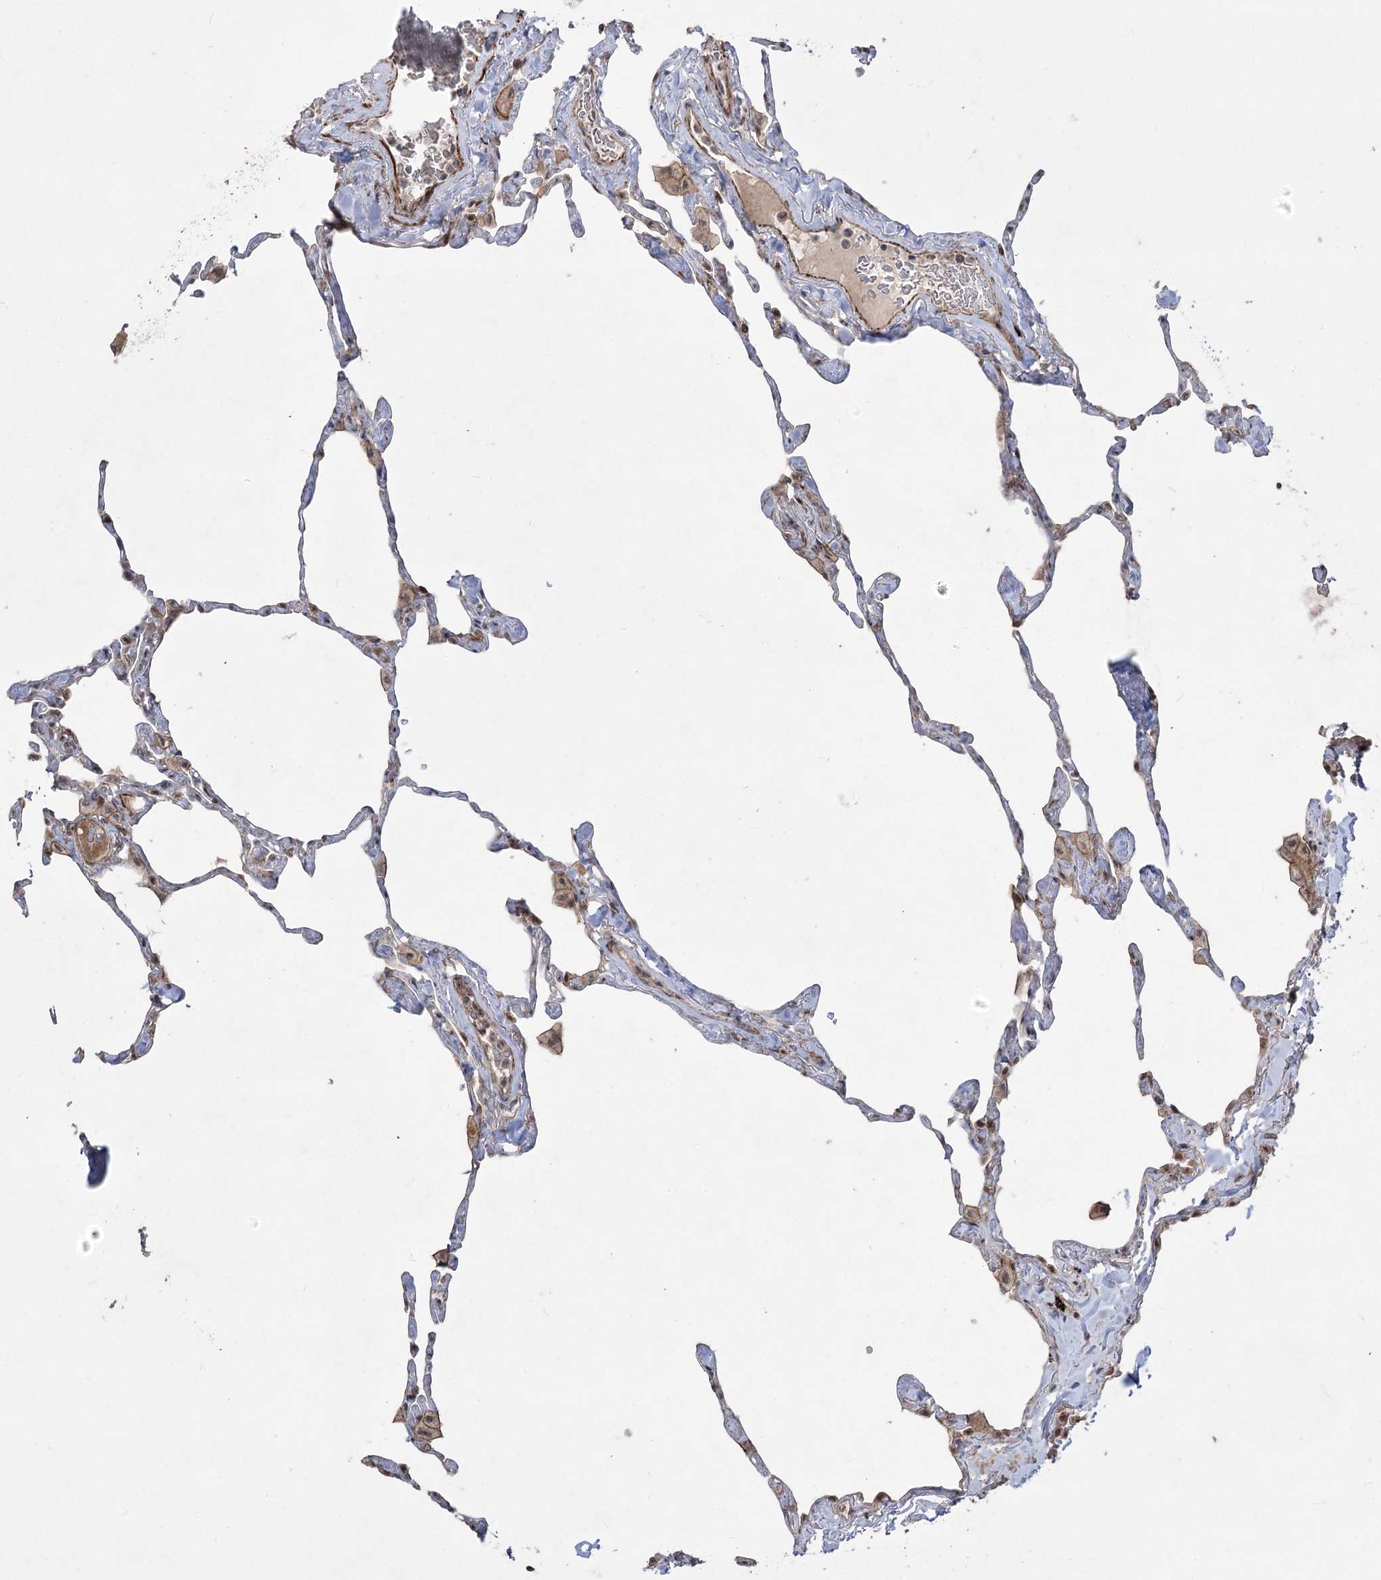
{"staining": {"intensity": "negative", "quantity": "none", "location": "none"}, "tissue": "lung", "cell_type": "Alveolar cells", "image_type": "normal", "snomed": [{"axis": "morphology", "description": "Normal tissue, NOS"}, {"axis": "topography", "description": "Lung"}], "caption": "The photomicrograph shows no significant positivity in alveolar cells of lung. (DAB immunohistochemistry (IHC) with hematoxylin counter stain).", "gene": "ZSCAN23", "patient": {"sex": "male", "age": 65}}